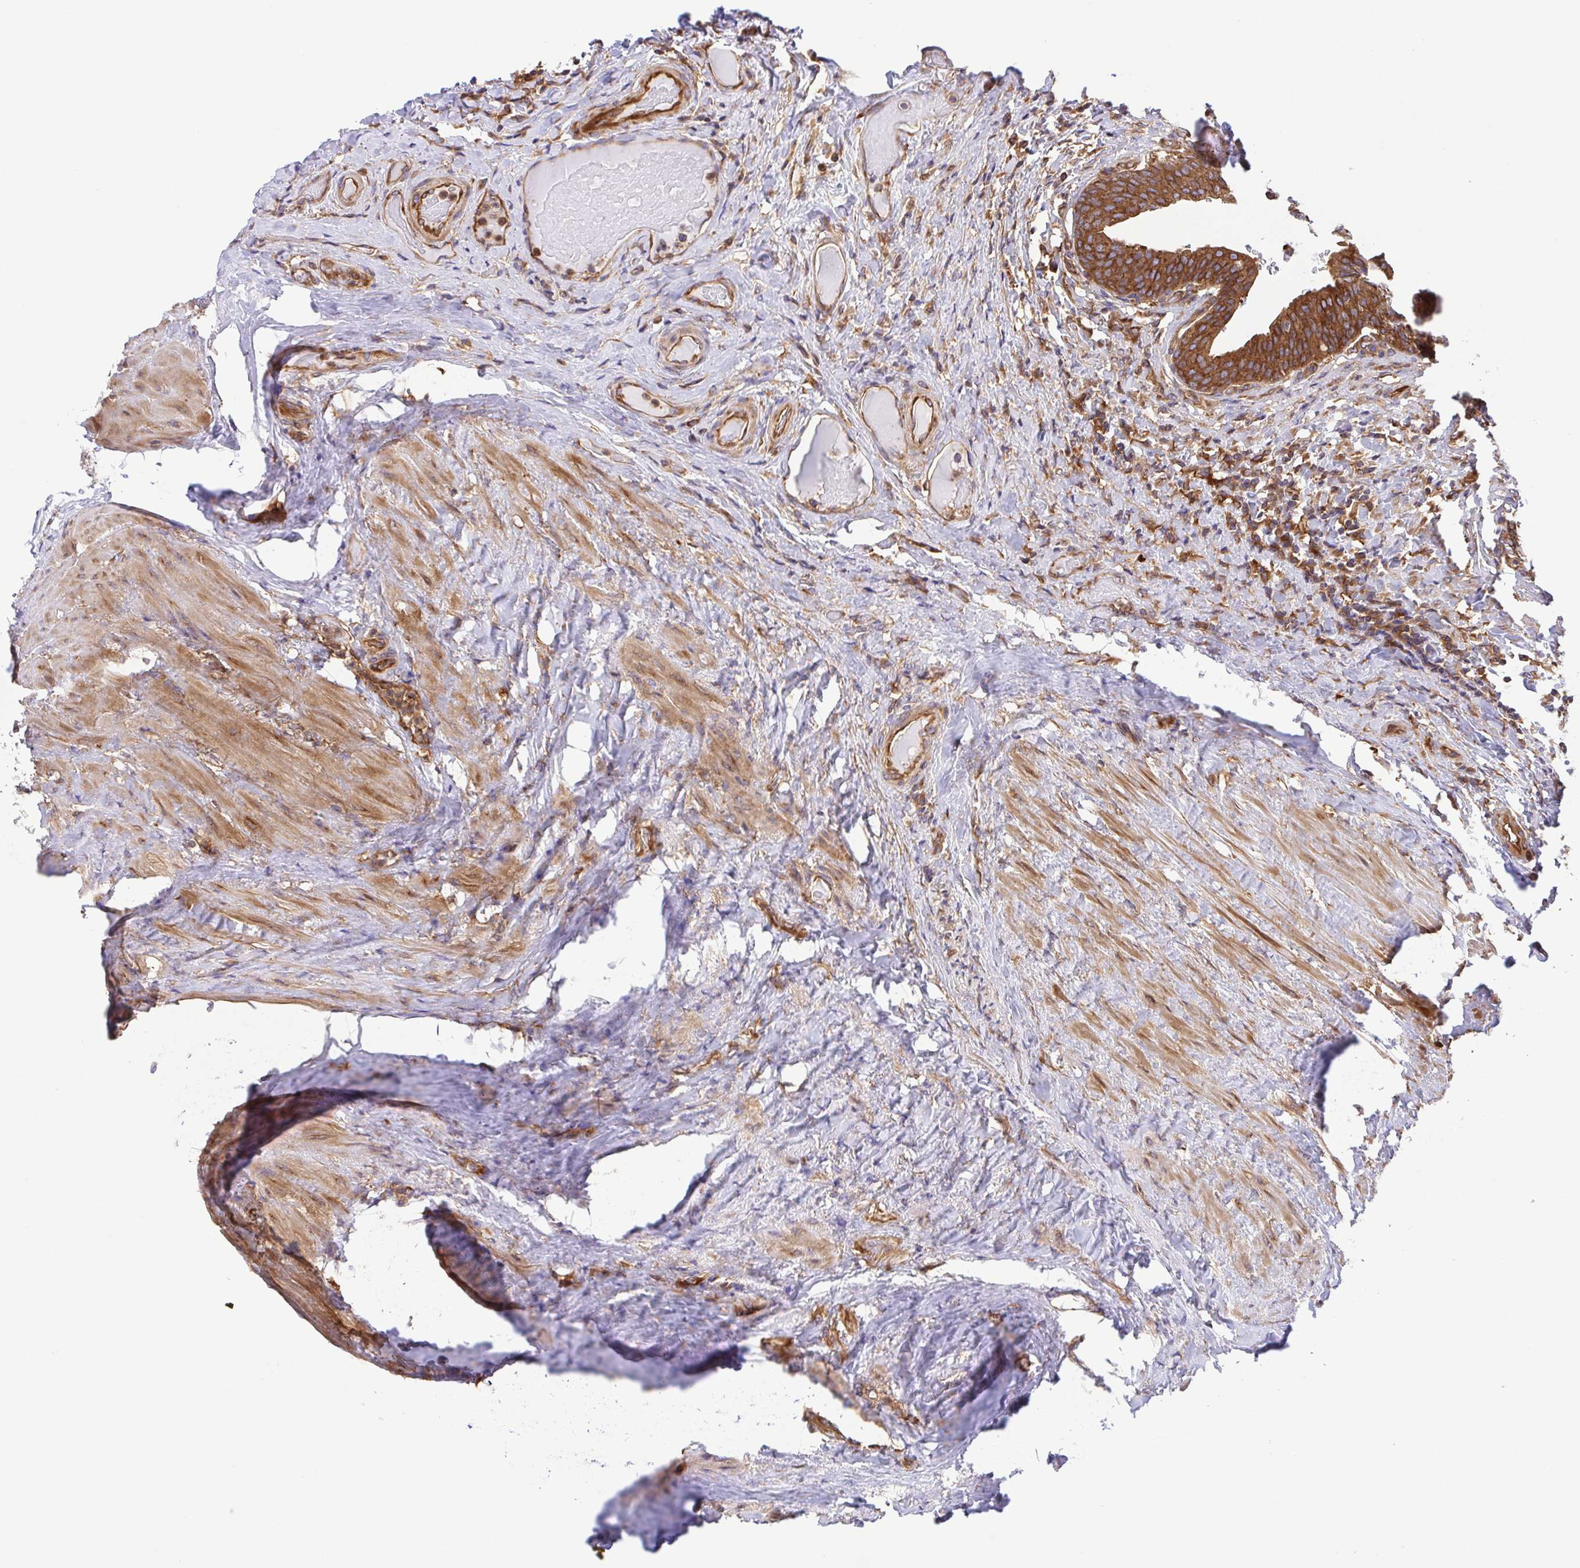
{"staining": {"intensity": "strong", "quantity": ">75%", "location": "cytoplasmic/membranous"}, "tissue": "urinary bladder", "cell_type": "Urothelial cells", "image_type": "normal", "snomed": [{"axis": "morphology", "description": "Normal tissue, NOS"}, {"axis": "topography", "description": "Urinary bladder"}, {"axis": "topography", "description": "Peripheral nerve tissue"}], "caption": "Strong cytoplasmic/membranous expression for a protein is appreciated in approximately >75% of urothelial cells of benign urinary bladder using IHC.", "gene": "KIF5B", "patient": {"sex": "male", "age": 66}}